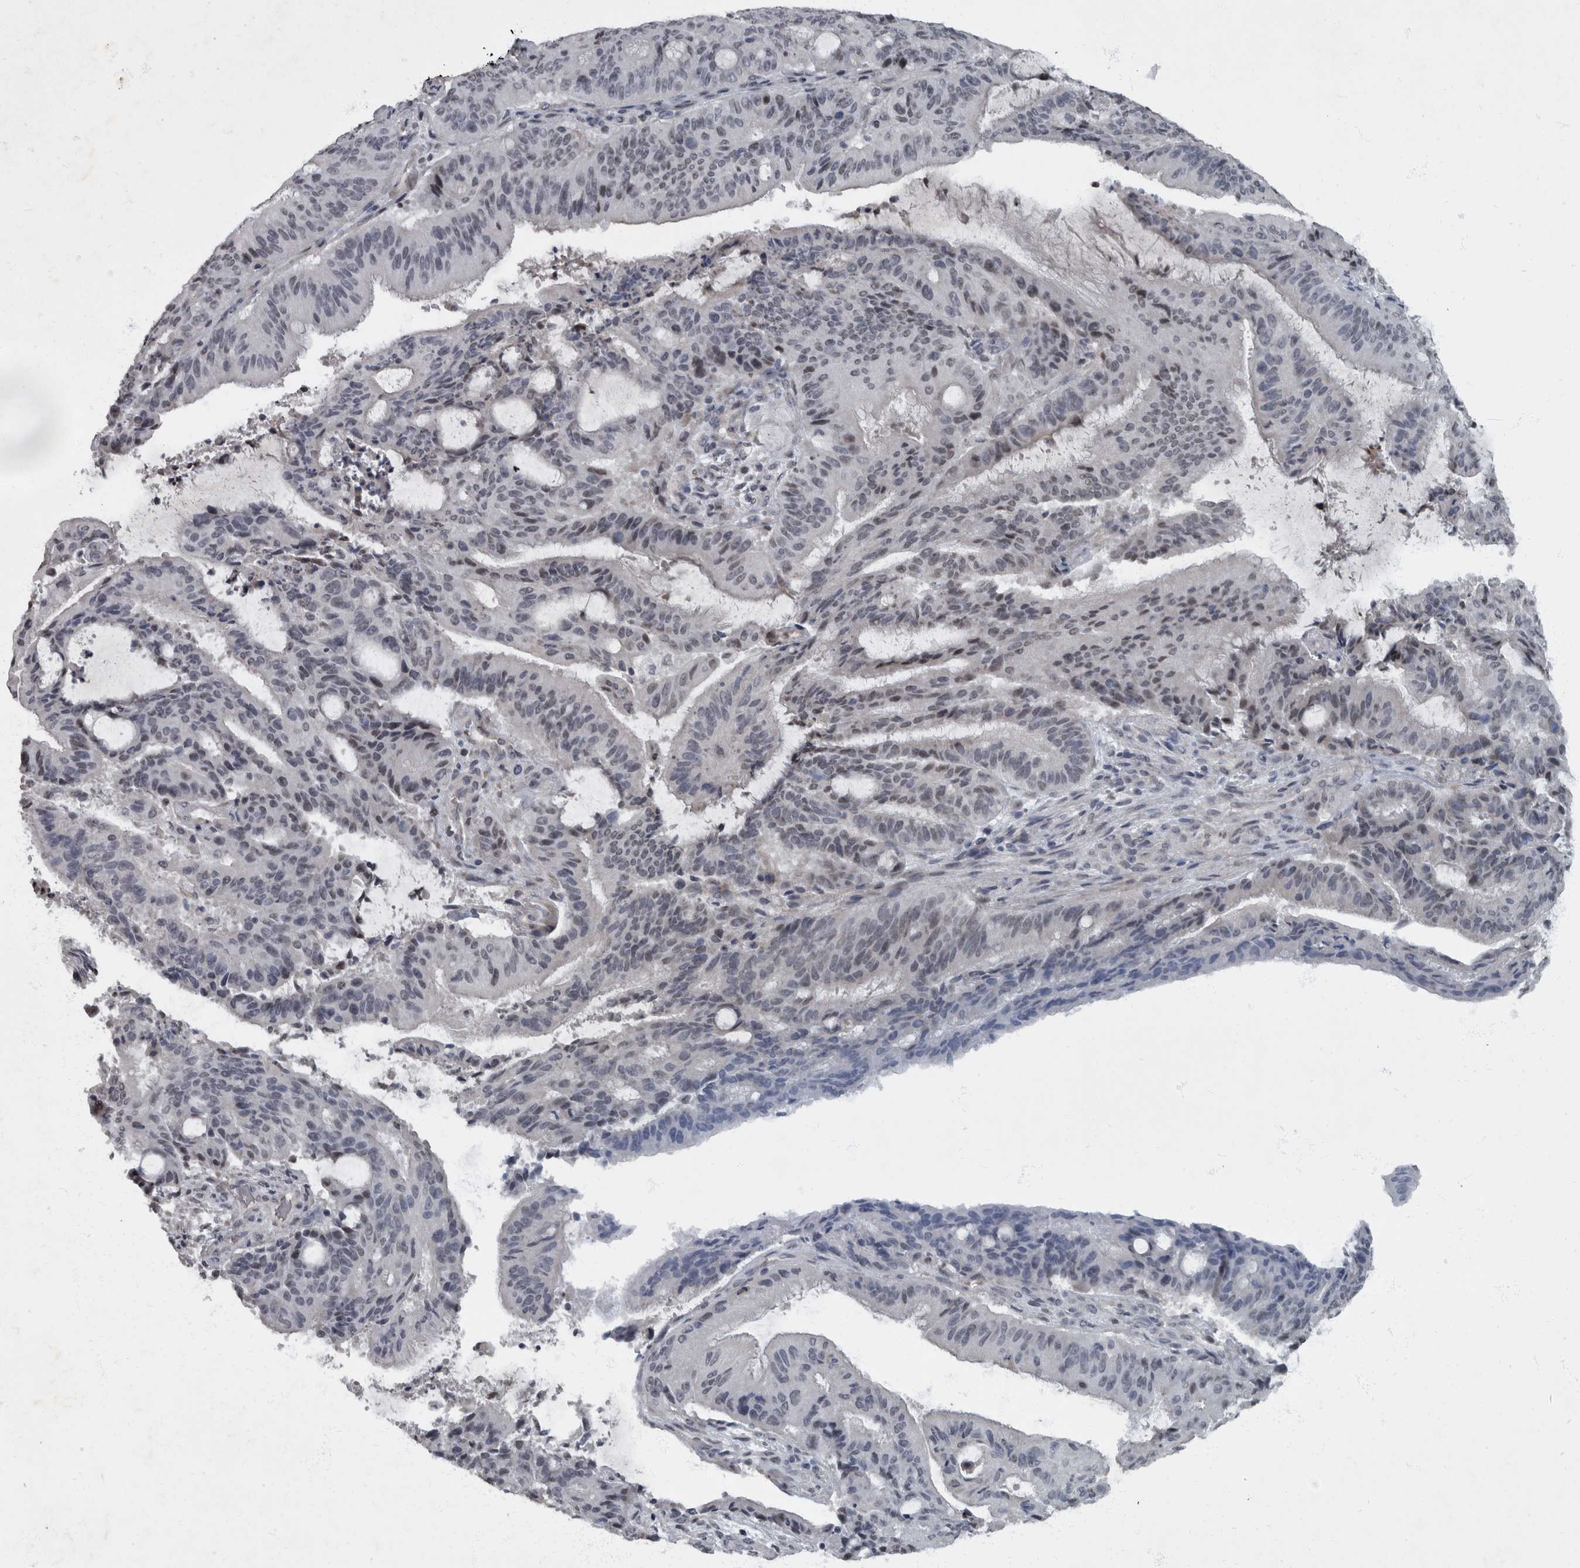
{"staining": {"intensity": "weak", "quantity": "<25%", "location": "nuclear"}, "tissue": "liver cancer", "cell_type": "Tumor cells", "image_type": "cancer", "snomed": [{"axis": "morphology", "description": "Normal tissue, NOS"}, {"axis": "morphology", "description": "Cholangiocarcinoma"}, {"axis": "topography", "description": "Liver"}, {"axis": "topography", "description": "Peripheral nerve tissue"}], "caption": "There is no significant positivity in tumor cells of liver cancer (cholangiocarcinoma).", "gene": "WDR33", "patient": {"sex": "female", "age": 73}}